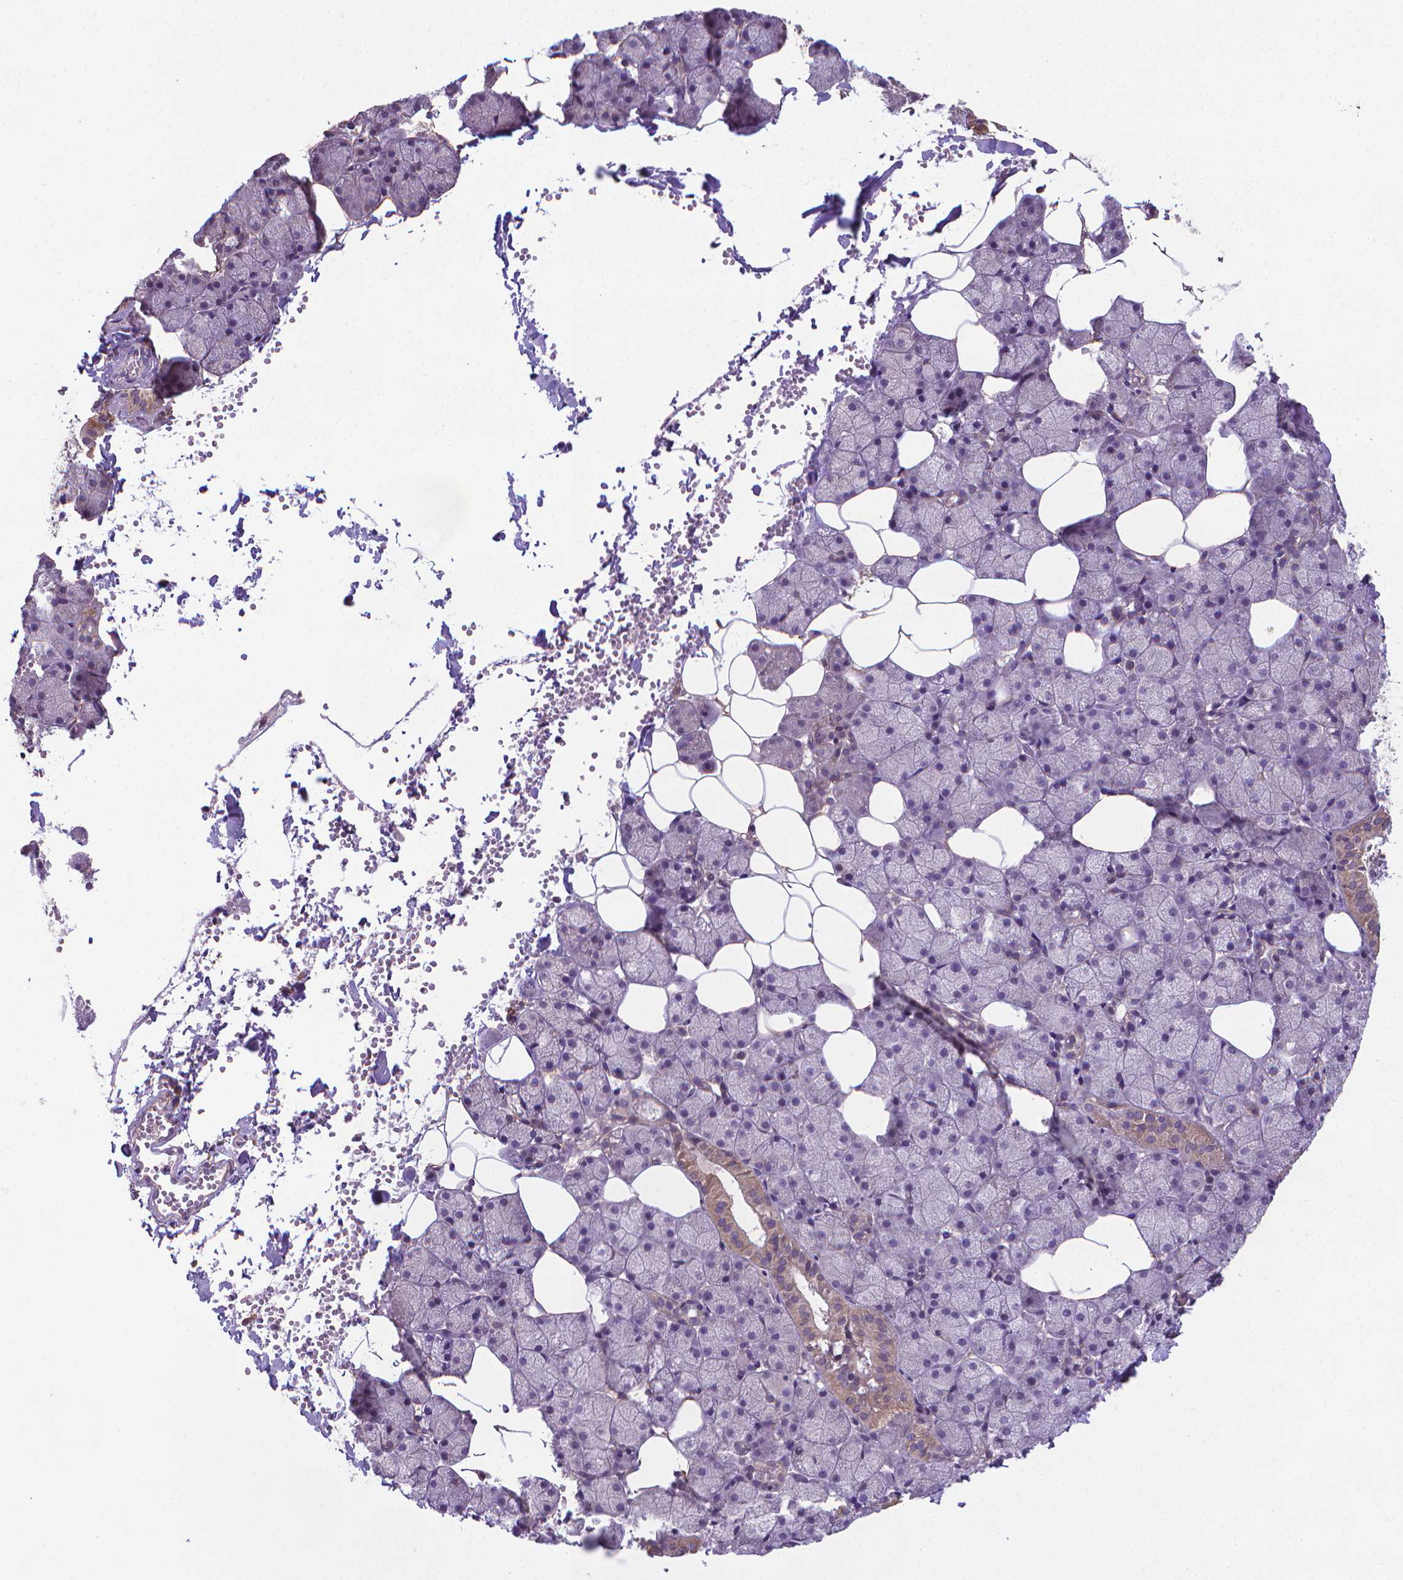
{"staining": {"intensity": "moderate", "quantity": "<25%", "location": "cytoplasmic/membranous"}, "tissue": "salivary gland", "cell_type": "Glandular cells", "image_type": "normal", "snomed": [{"axis": "morphology", "description": "Normal tissue, NOS"}, {"axis": "topography", "description": "Salivary gland"}], "caption": "A low amount of moderate cytoplasmic/membranous positivity is seen in about <25% of glandular cells in benign salivary gland.", "gene": "GPR63", "patient": {"sex": "male", "age": 38}}